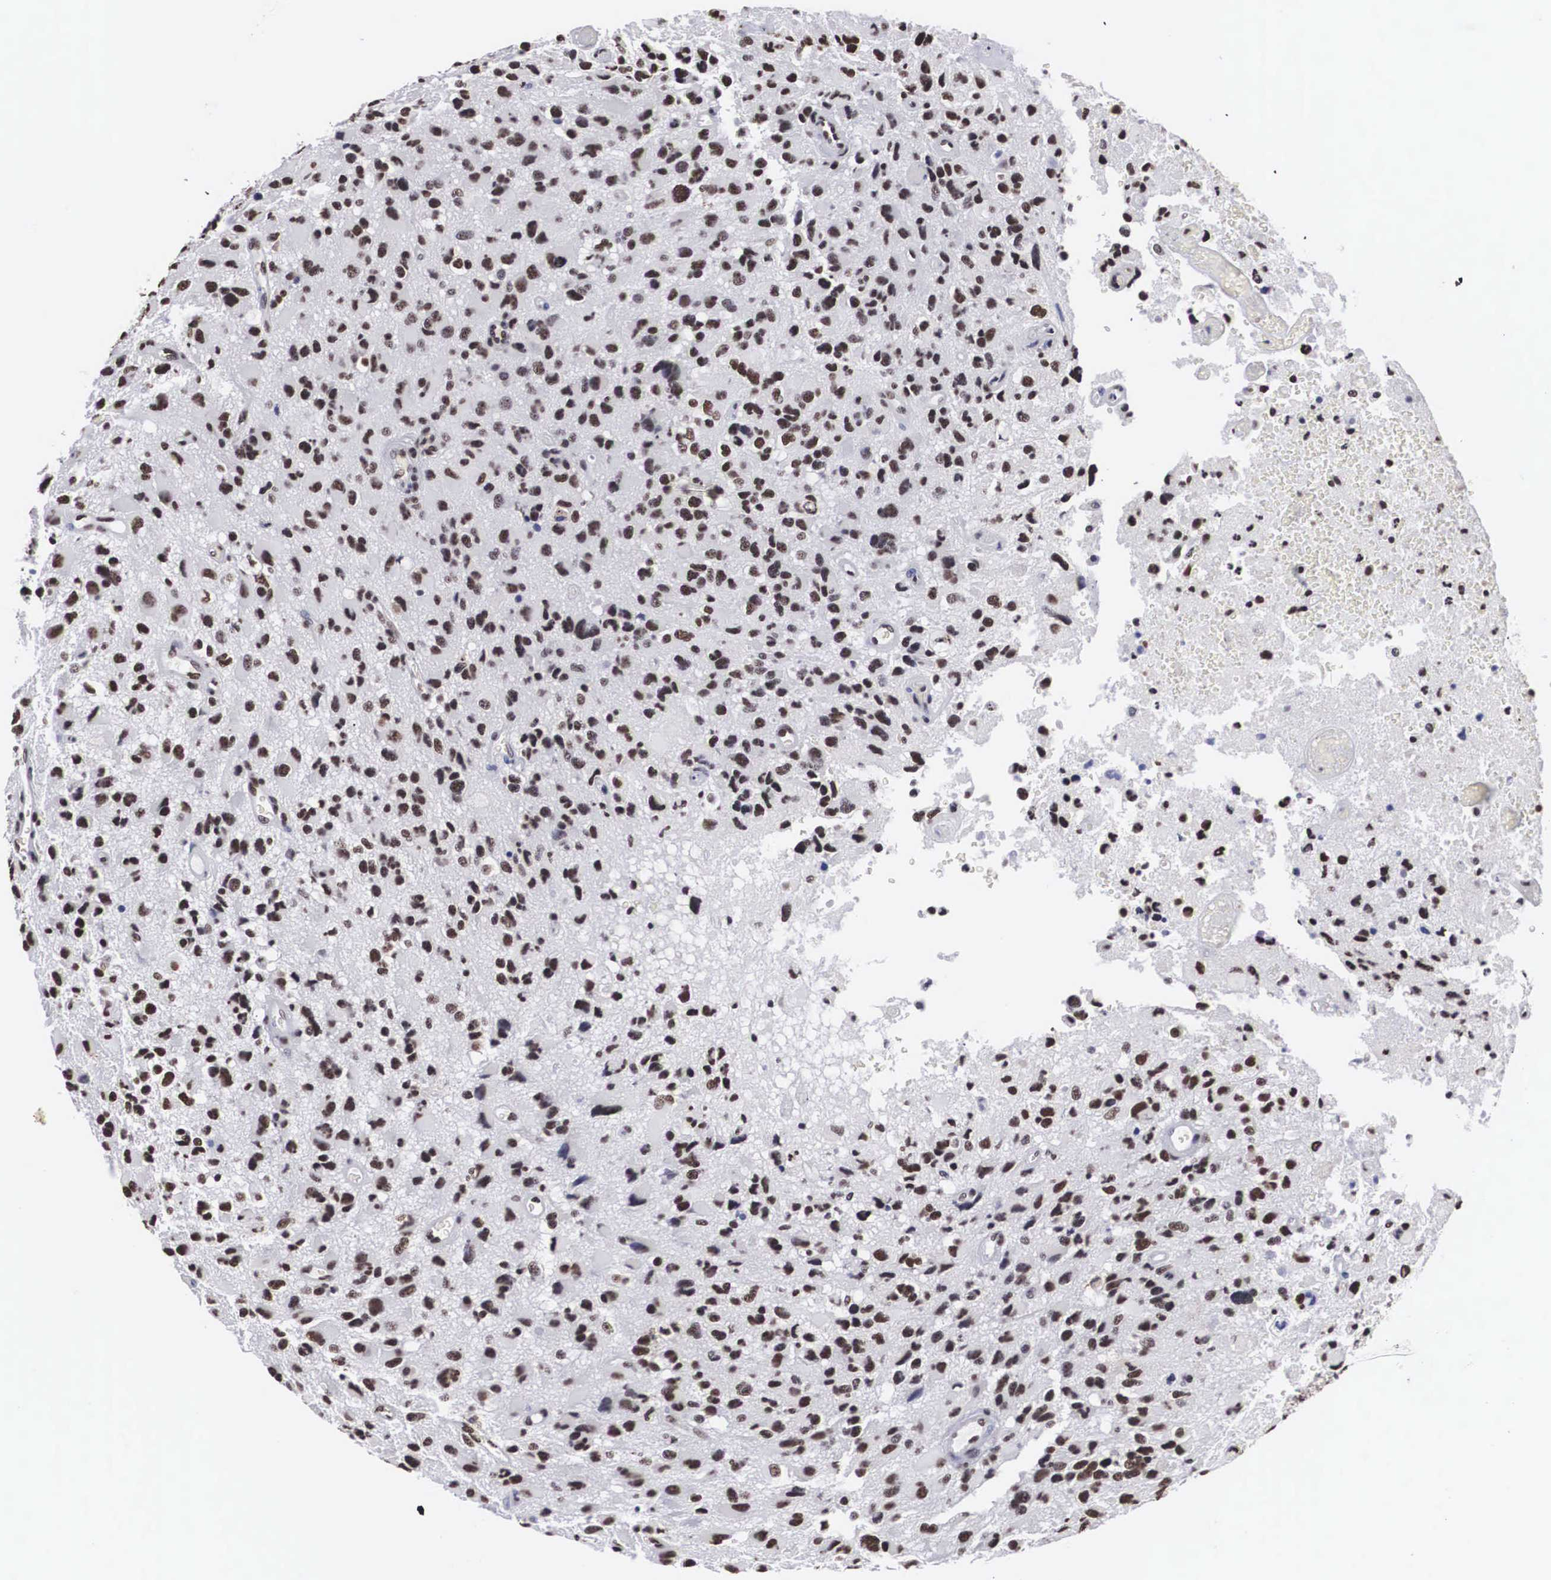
{"staining": {"intensity": "moderate", "quantity": ">75%", "location": "nuclear"}, "tissue": "glioma", "cell_type": "Tumor cells", "image_type": "cancer", "snomed": [{"axis": "morphology", "description": "Glioma, malignant, High grade"}, {"axis": "topography", "description": "Brain"}], "caption": "Immunohistochemical staining of glioma shows moderate nuclear protein staining in about >75% of tumor cells. (DAB = brown stain, brightfield microscopy at high magnification).", "gene": "ACIN1", "patient": {"sex": "male", "age": 69}}